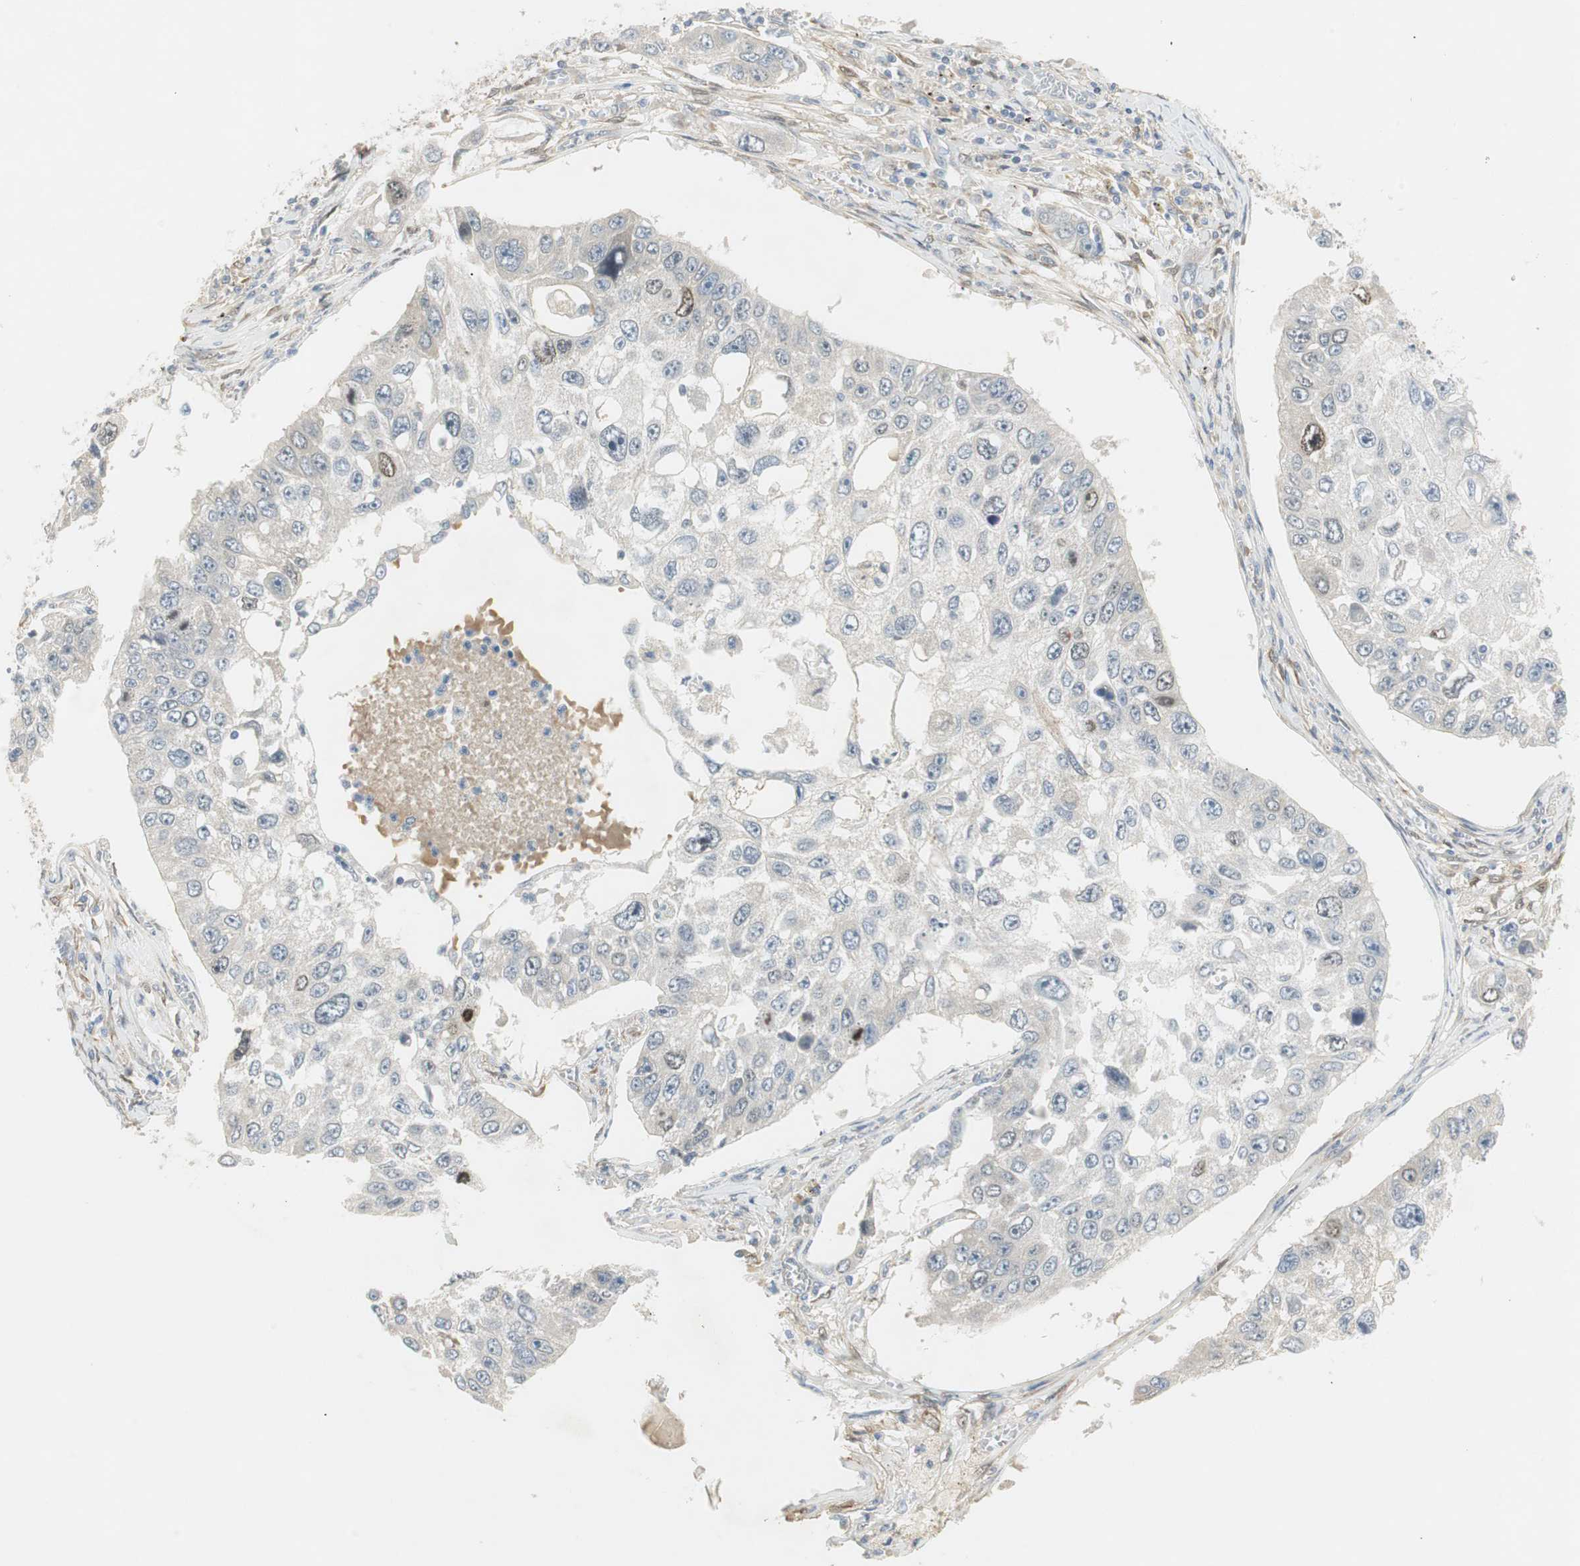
{"staining": {"intensity": "negative", "quantity": "none", "location": "none"}, "tissue": "lung cancer", "cell_type": "Tumor cells", "image_type": "cancer", "snomed": [{"axis": "morphology", "description": "Squamous cell carcinoma, NOS"}, {"axis": "topography", "description": "Lung"}], "caption": "High power microscopy micrograph of an IHC histopathology image of lung cancer (squamous cell carcinoma), revealing no significant staining in tumor cells.", "gene": "STON1-GTF2A1L", "patient": {"sex": "male", "age": 71}}